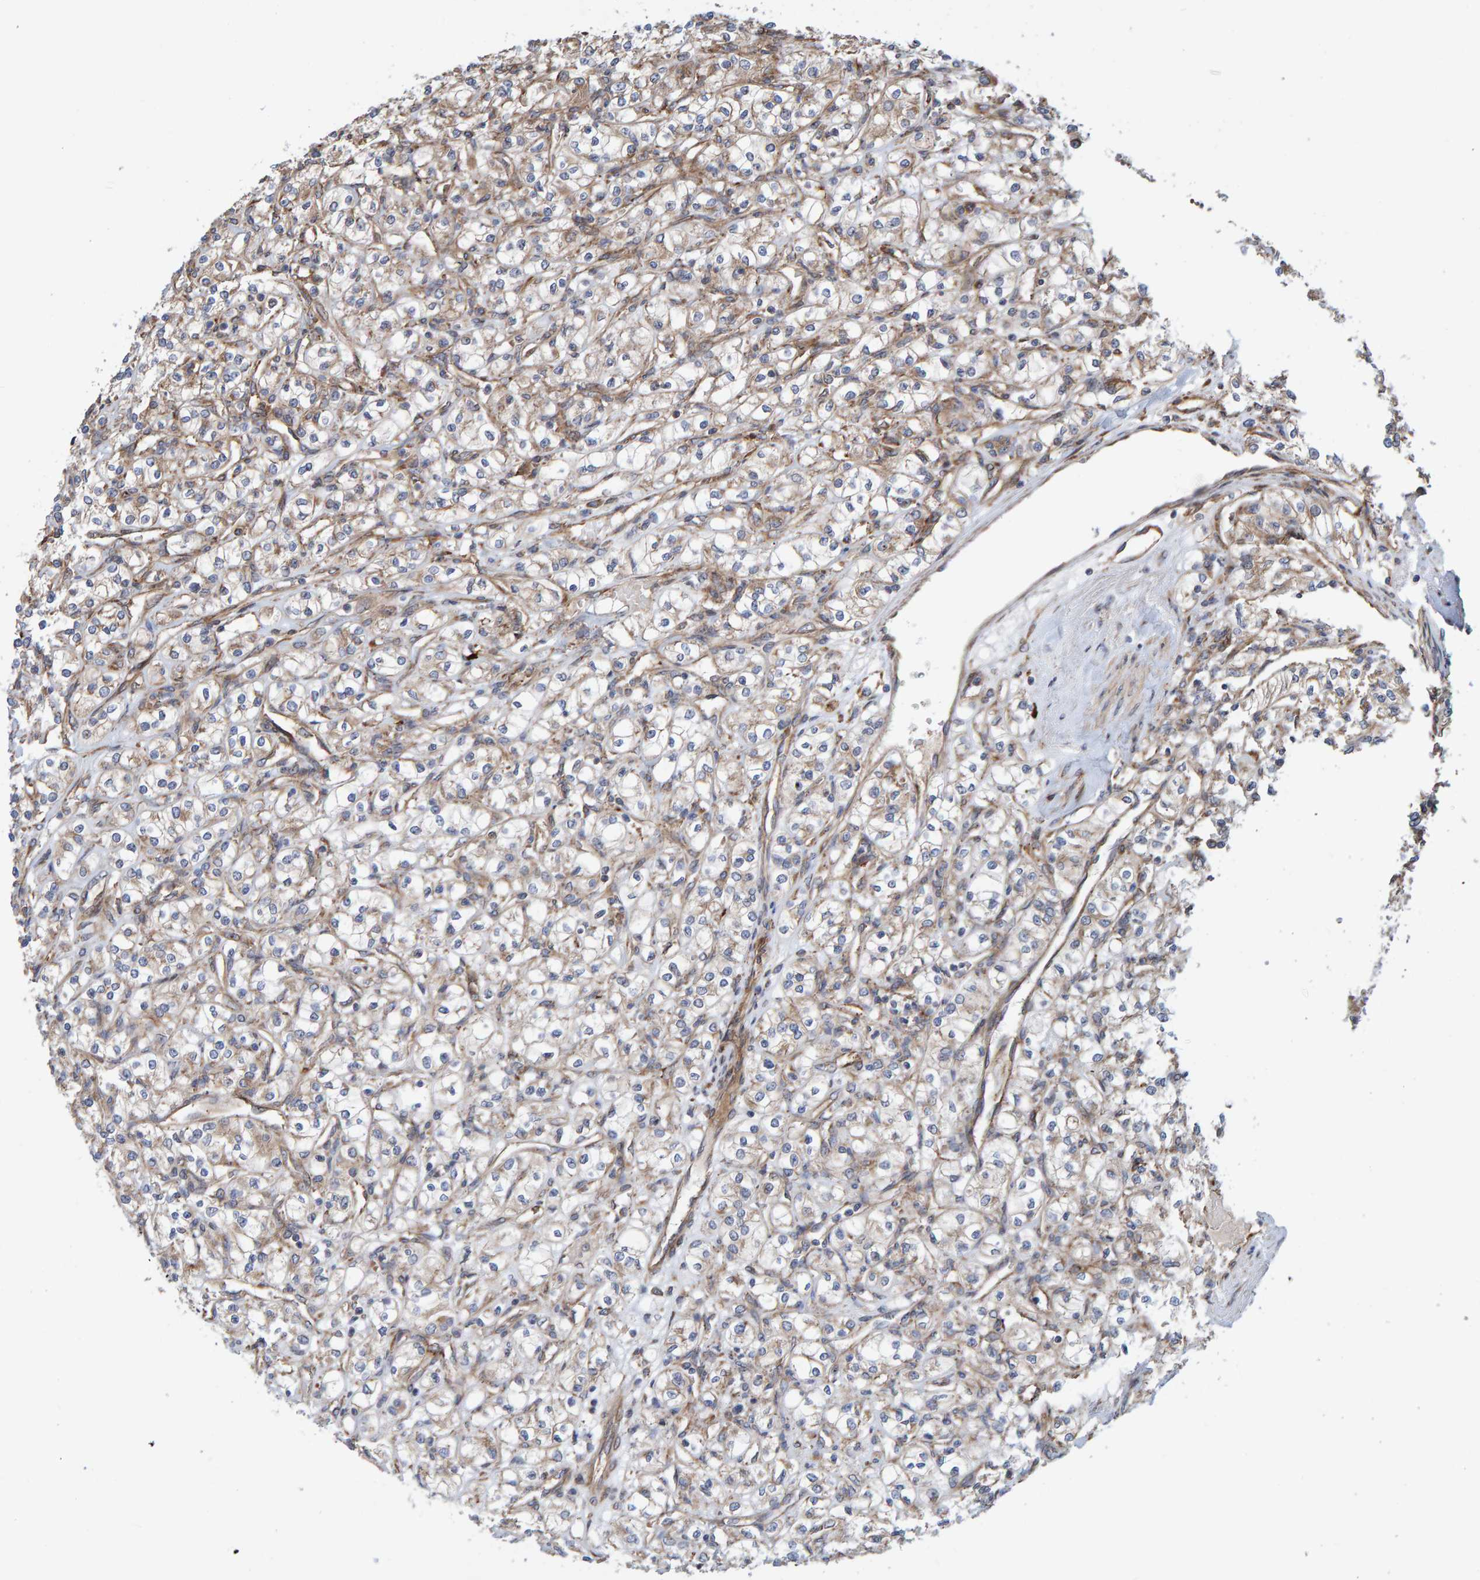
{"staining": {"intensity": "weak", "quantity": "<25%", "location": "cytoplasmic/membranous"}, "tissue": "renal cancer", "cell_type": "Tumor cells", "image_type": "cancer", "snomed": [{"axis": "morphology", "description": "Adenocarcinoma, NOS"}, {"axis": "topography", "description": "Kidney"}], "caption": "Photomicrograph shows no protein positivity in tumor cells of renal cancer (adenocarcinoma) tissue.", "gene": "KIAA0753", "patient": {"sex": "male", "age": 77}}